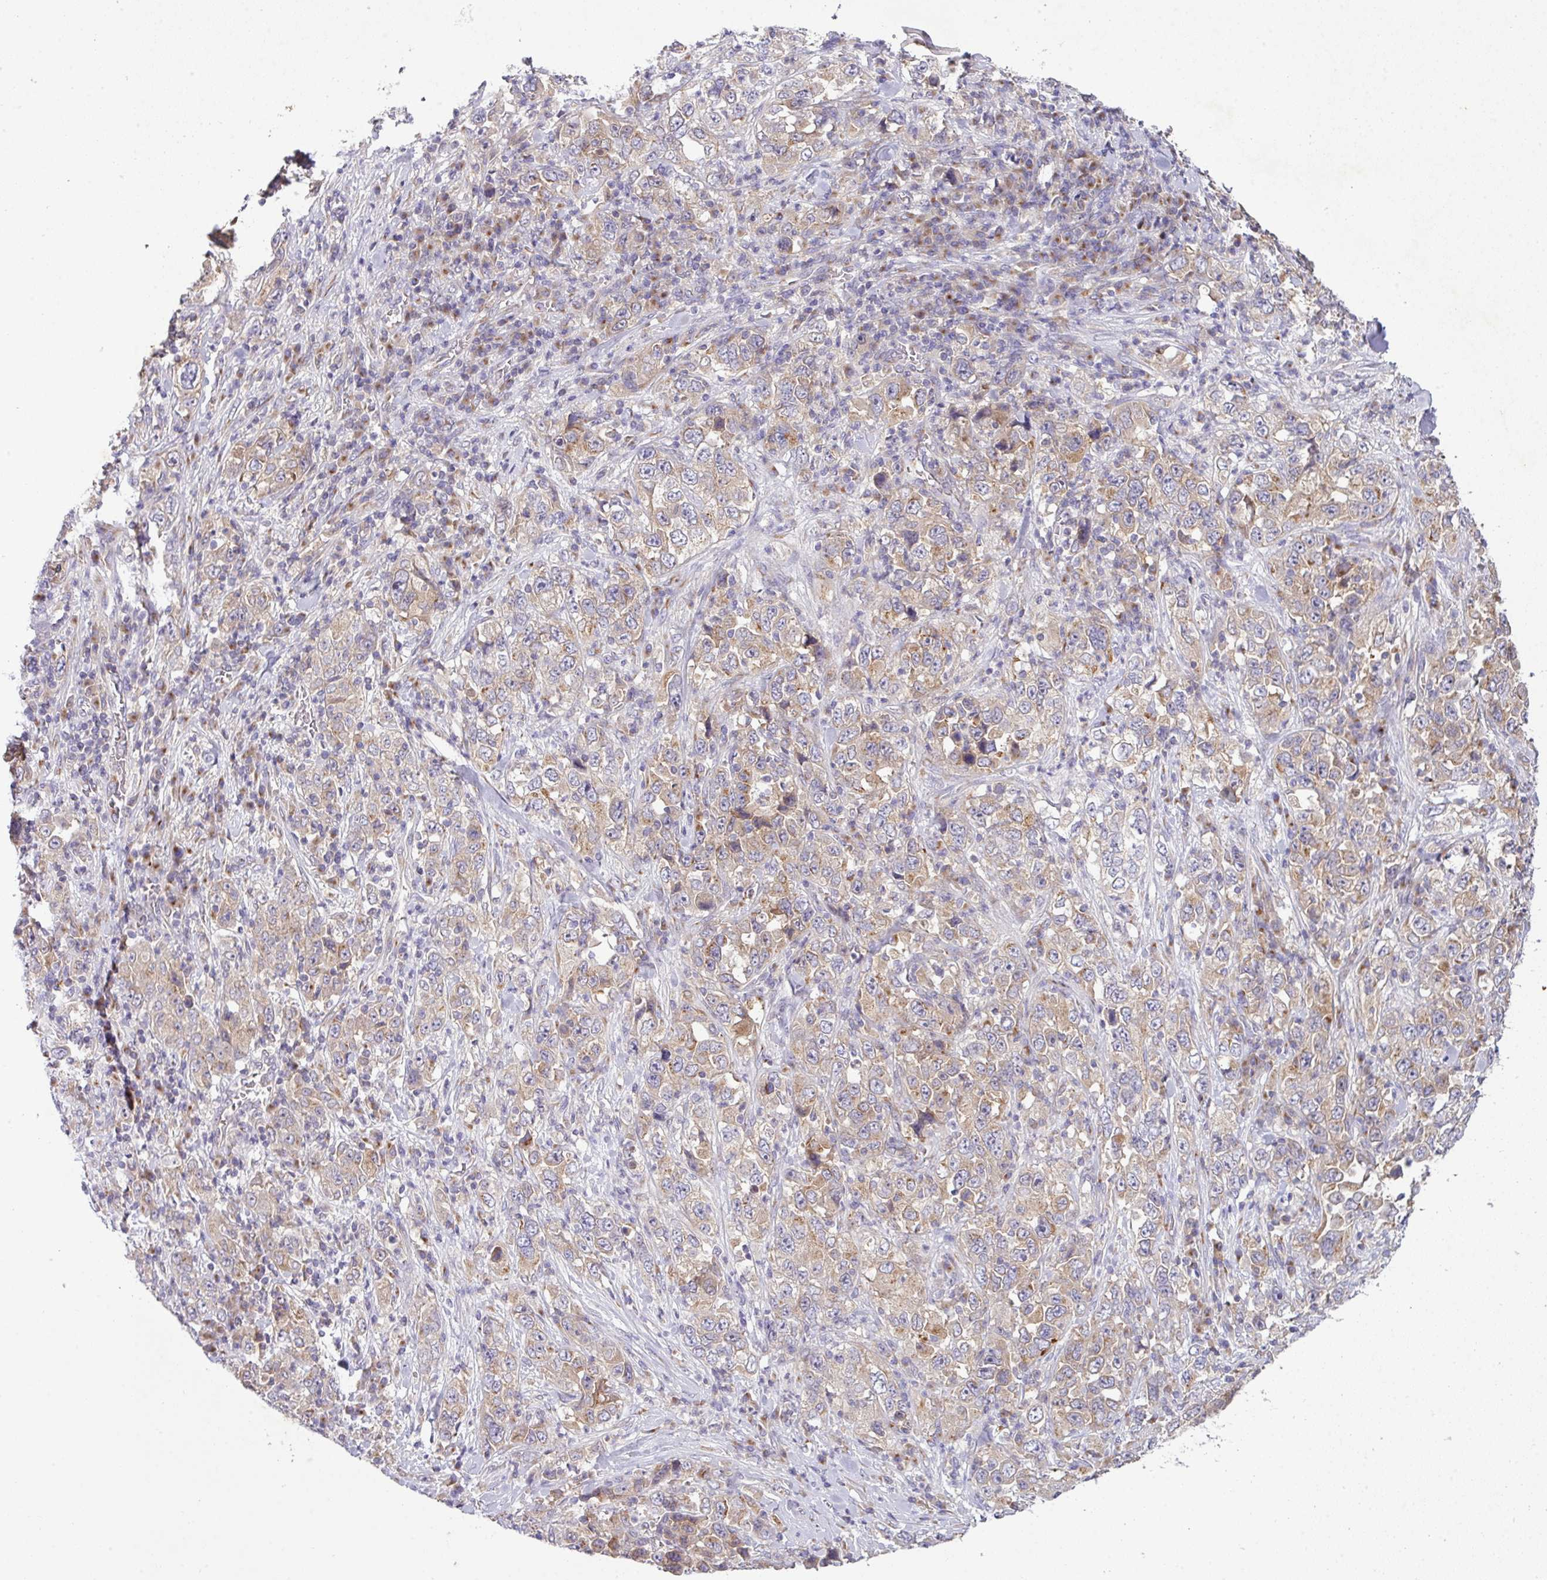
{"staining": {"intensity": "weak", "quantity": ">75%", "location": "cytoplasmic/membranous"}, "tissue": "stomach cancer", "cell_type": "Tumor cells", "image_type": "cancer", "snomed": [{"axis": "morphology", "description": "Normal tissue, NOS"}, {"axis": "morphology", "description": "Adenocarcinoma, NOS"}, {"axis": "topography", "description": "Stomach, upper"}, {"axis": "topography", "description": "Stomach"}], "caption": "Protein analysis of stomach cancer (adenocarcinoma) tissue exhibits weak cytoplasmic/membranous positivity in about >75% of tumor cells. (DAB (3,3'-diaminobenzidine) IHC, brown staining for protein, blue staining for nuclei).", "gene": "VTI1A", "patient": {"sex": "male", "age": 59}}